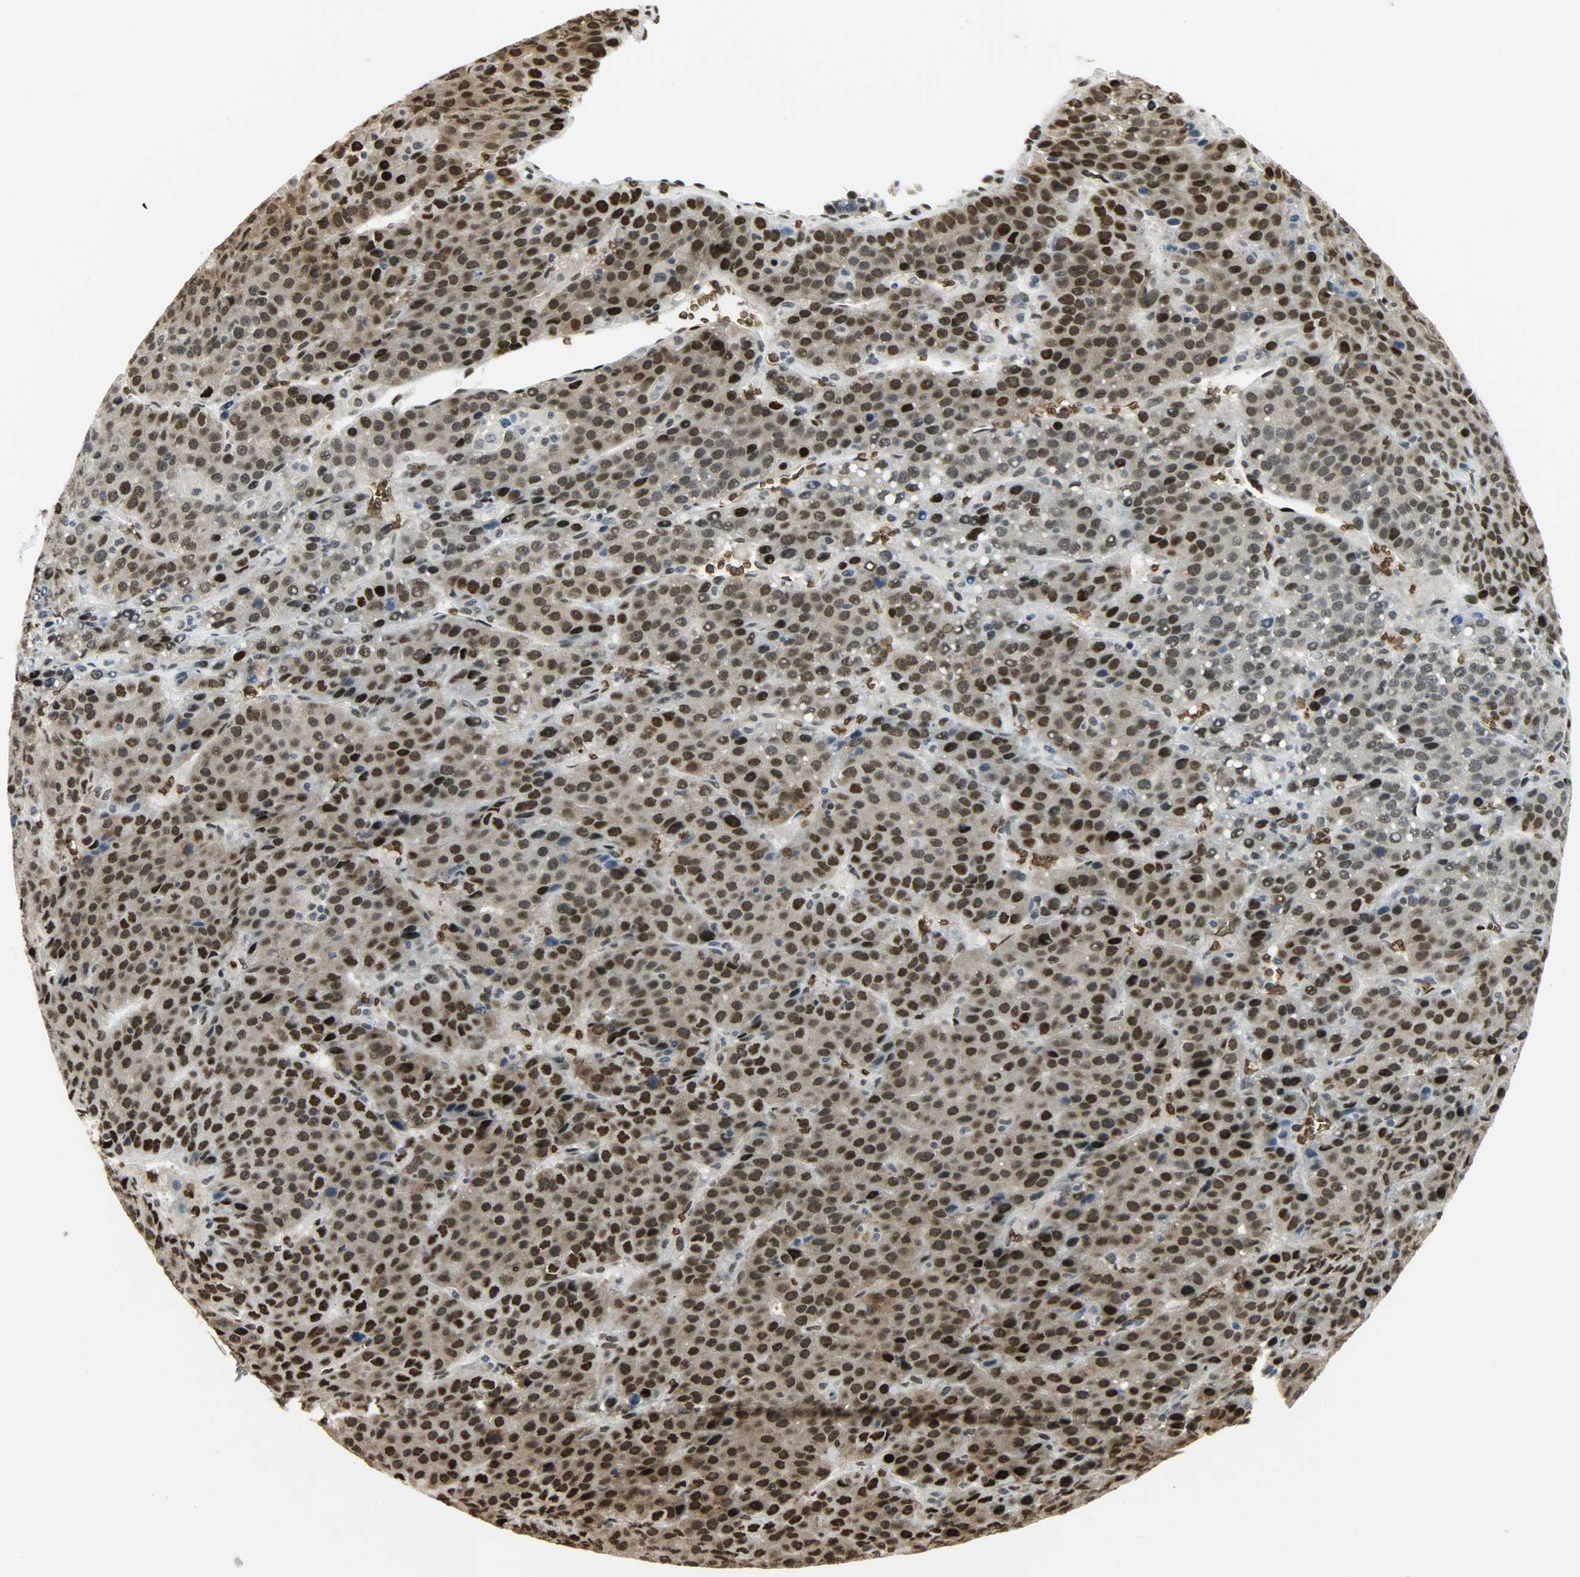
{"staining": {"intensity": "strong", "quantity": ">75%", "location": "cytoplasmic/membranous,nuclear"}, "tissue": "liver cancer", "cell_type": "Tumor cells", "image_type": "cancer", "snomed": [{"axis": "morphology", "description": "Carcinoma, Hepatocellular, NOS"}, {"axis": "topography", "description": "Liver"}], "caption": "Liver hepatocellular carcinoma was stained to show a protein in brown. There is high levels of strong cytoplasmic/membranous and nuclear expression in about >75% of tumor cells.", "gene": "SNAI1", "patient": {"sex": "female", "age": 53}}